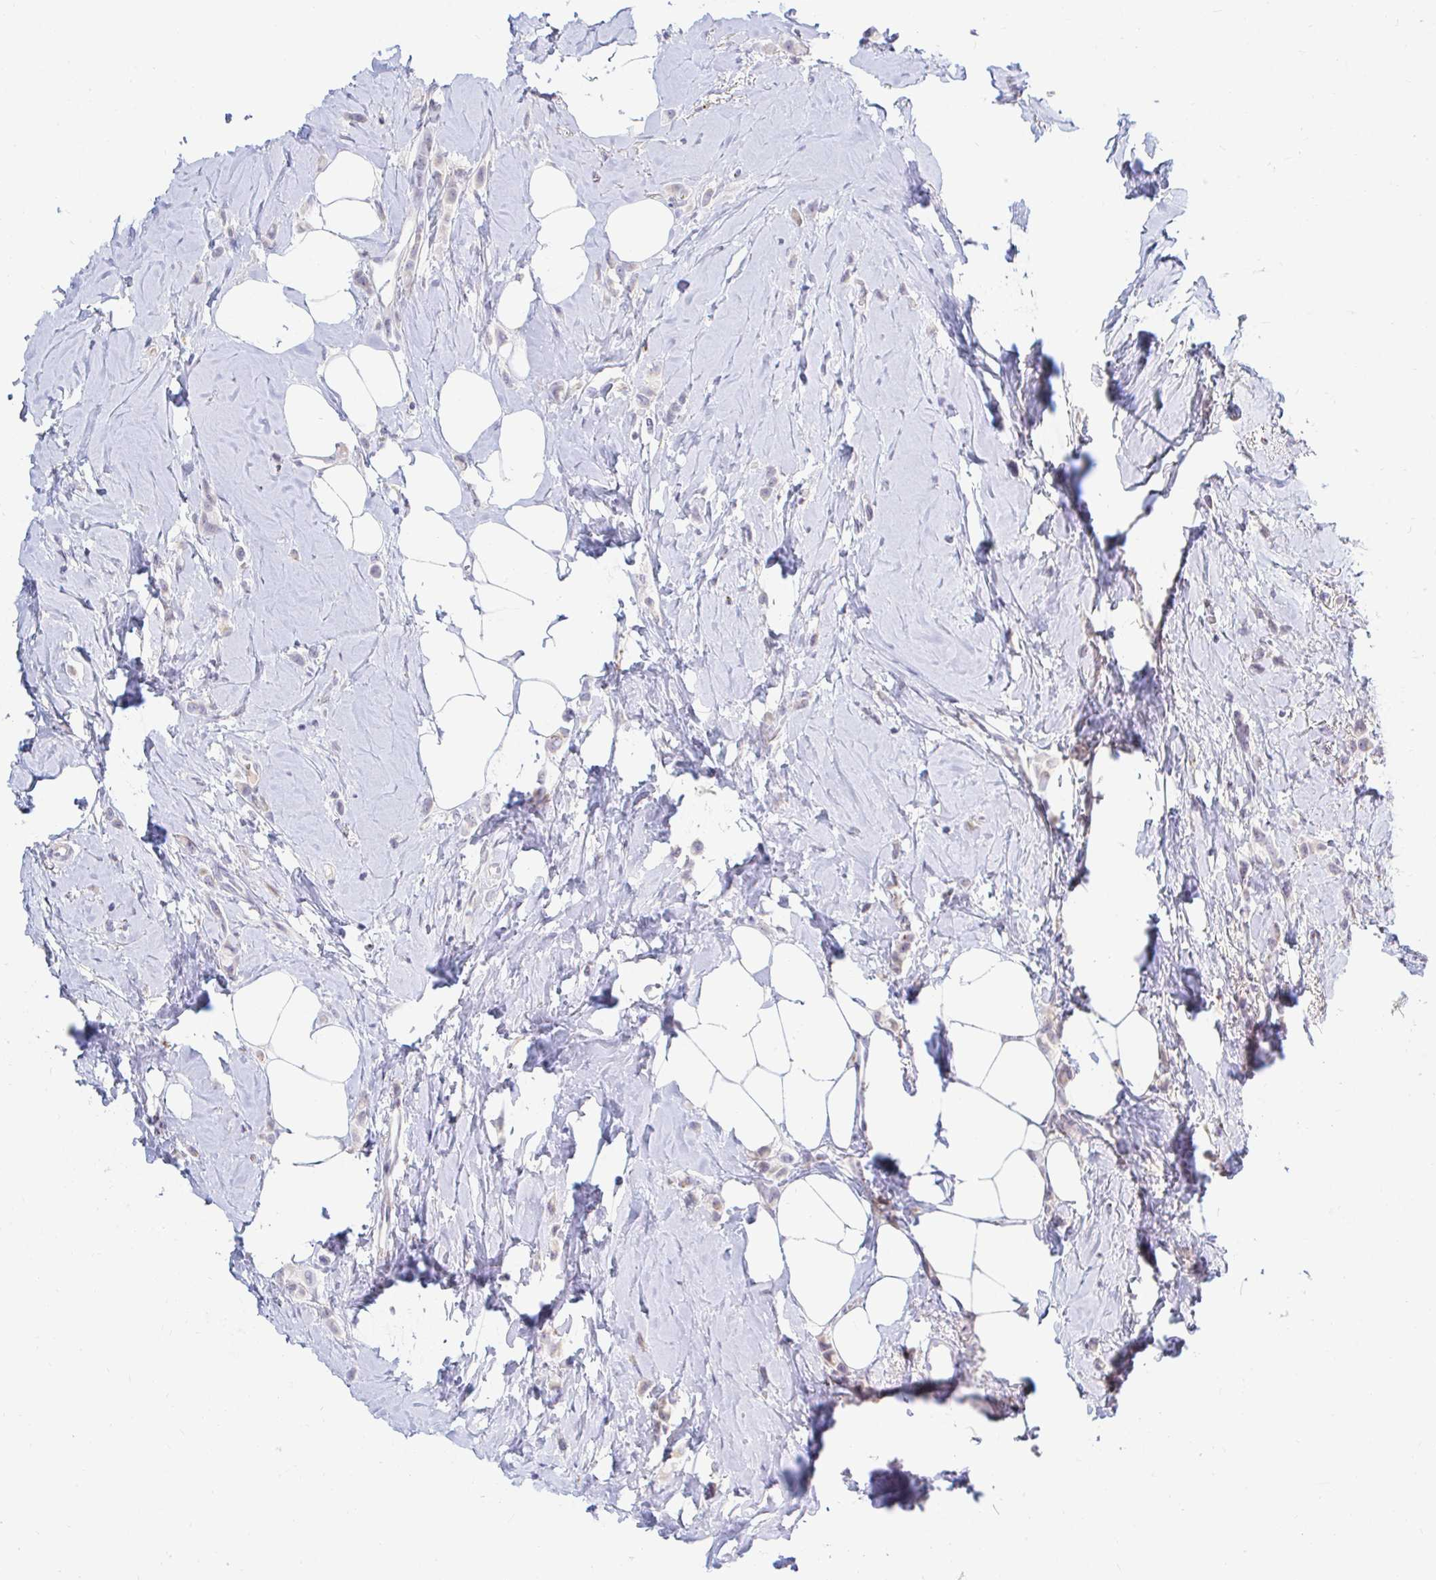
{"staining": {"intensity": "negative", "quantity": "none", "location": "none"}, "tissue": "breast cancer", "cell_type": "Tumor cells", "image_type": "cancer", "snomed": [{"axis": "morphology", "description": "Lobular carcinoma"}, {"axis": "topography", "description": "Breast"}], "caption": "Image shows no protein staining in tumor cells of breast lobular carcinoma tissue.", "gene": "OR51D1", "patient": {"sex": "female", "age": 66}}